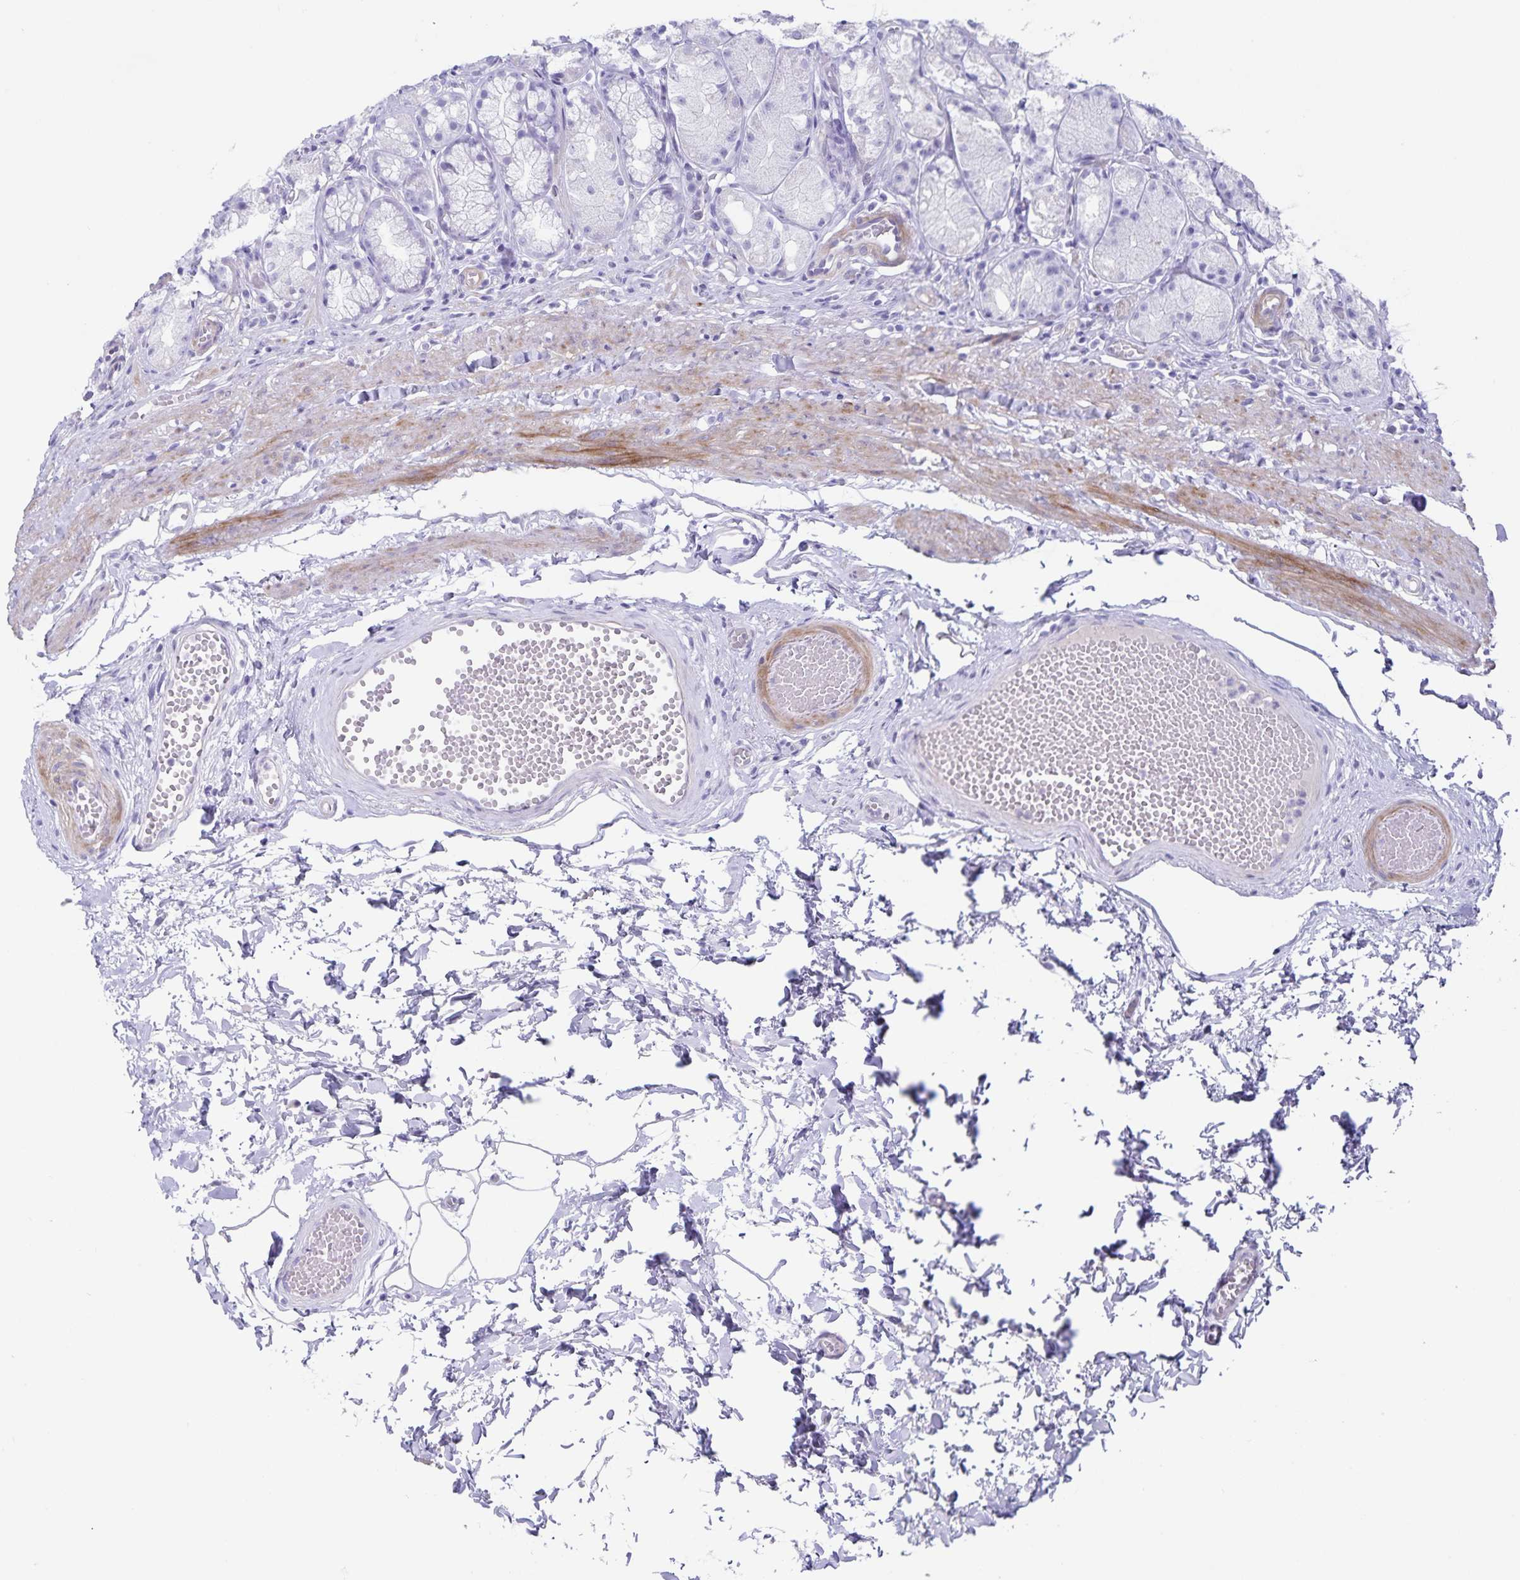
{"staining": {"intensity": "negative", "quantity": "none", "location": "none"}, "tissue": "stomach", "cell_type": "Glandular cells", "image_type": "normal", "snomed": [{"axis": "morphology", "description": "Normal tissue, NOS"}, {"axis": "topography", "description": "Stomach"}], "caption": "DAB (3,3'-diaminobenzidine) immunohistochemical staining of benign human stomach displays no significant positivity in glandular cells. (Brightfield microscopy of DAB IHC at high magnification).", "gene": "C11orf42", "patient": {"sex": "male", "age": 70}}